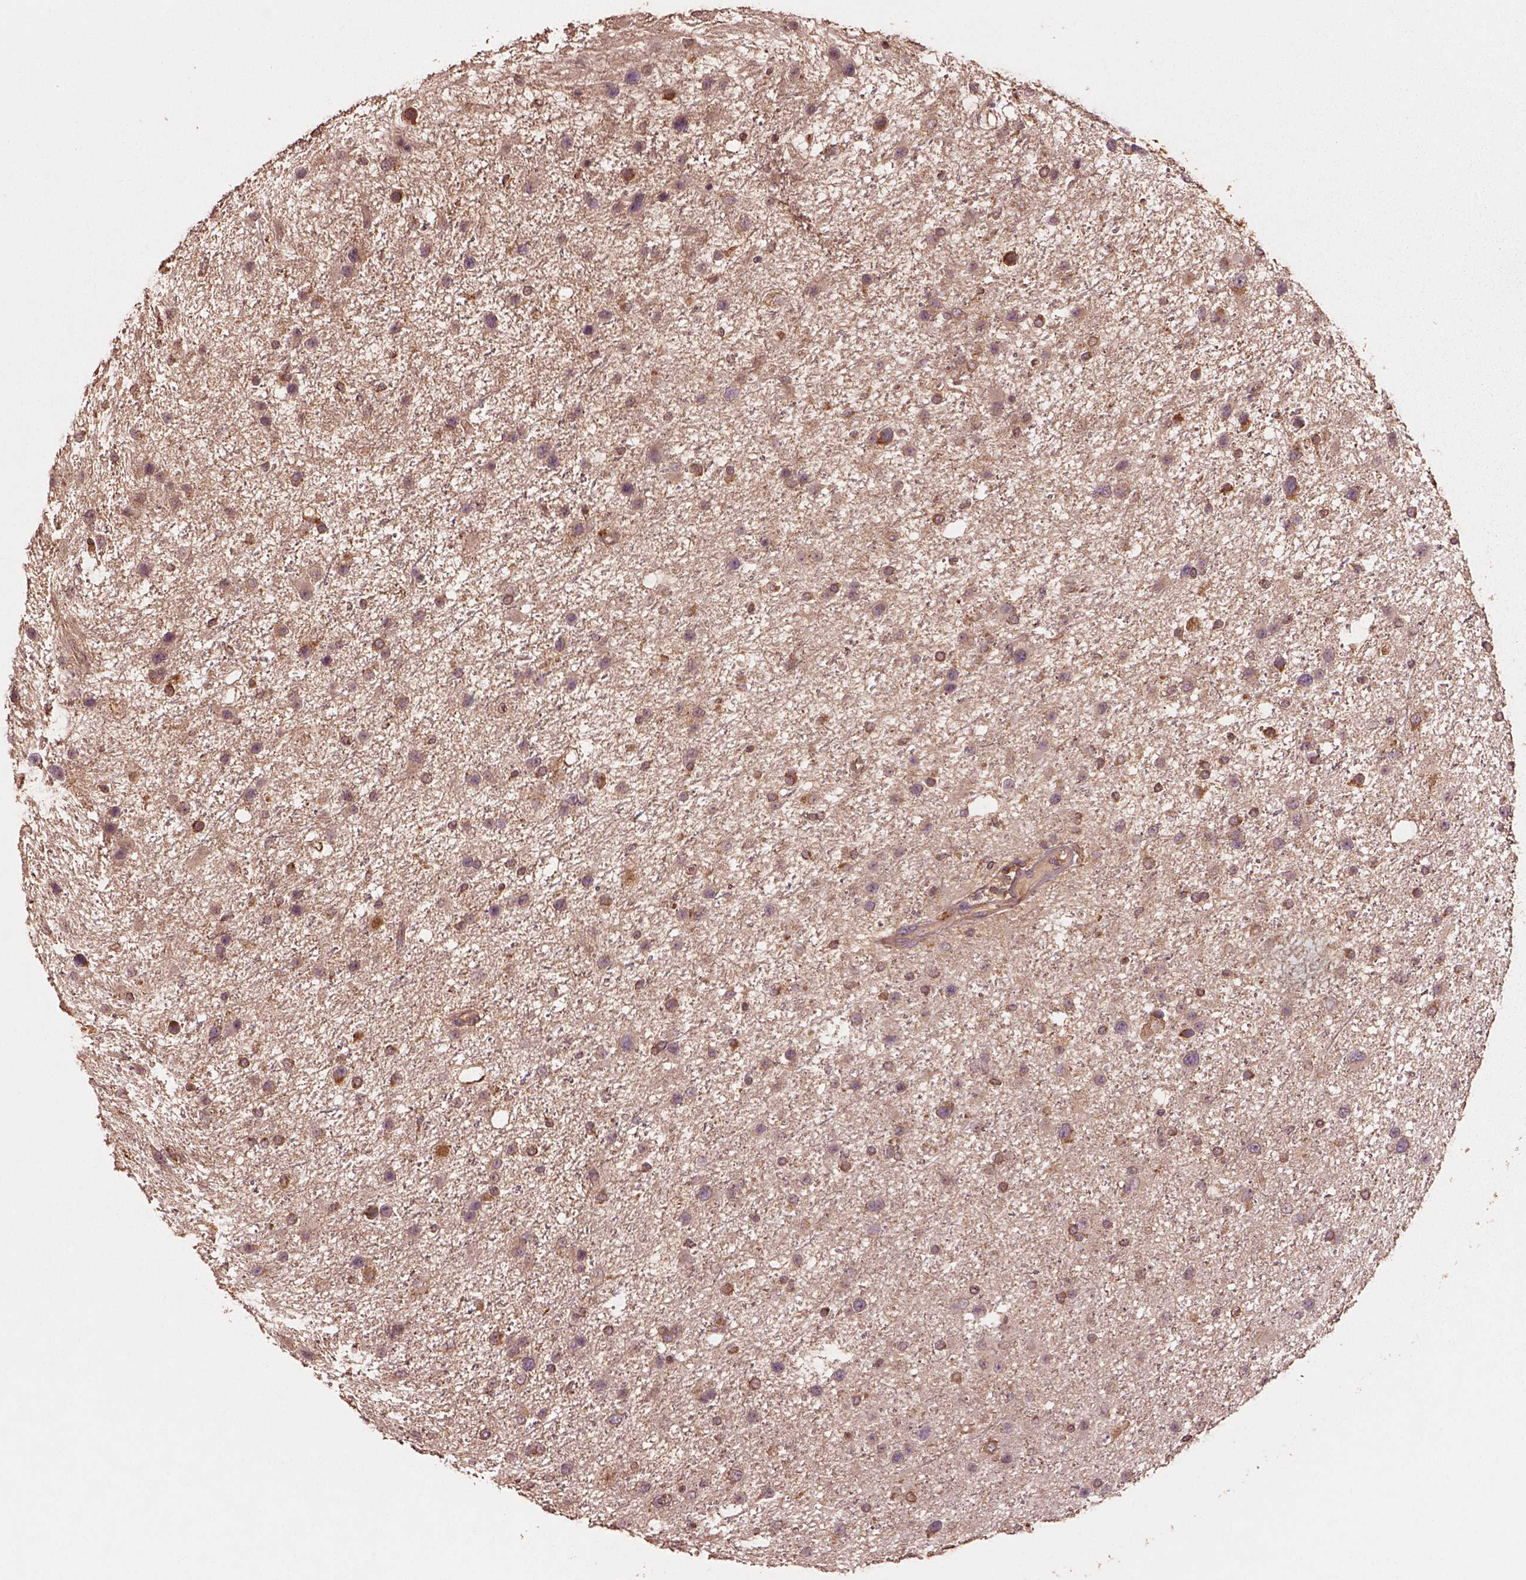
{"staining": {"intensity": "moderate", "quantity": "<25%", "location": "cytoplasmic/membranous"}, "tissue": "glioma", "cell_type": "Tumor cells", "image_type": "cancer", "snomed": [{"axis": "morphology", "description": "Glioma, malignant, Low grade"}, {"axis": "topography", "description": "Brain"}], "caption": "Glioma stained for a protein (brown) exhibits moderate cytoplasmic/membranous positive positivity in approximately <25% of tumor cells.", "gene": "TRADD", "patient": {"sex": "female", "age": 32}}